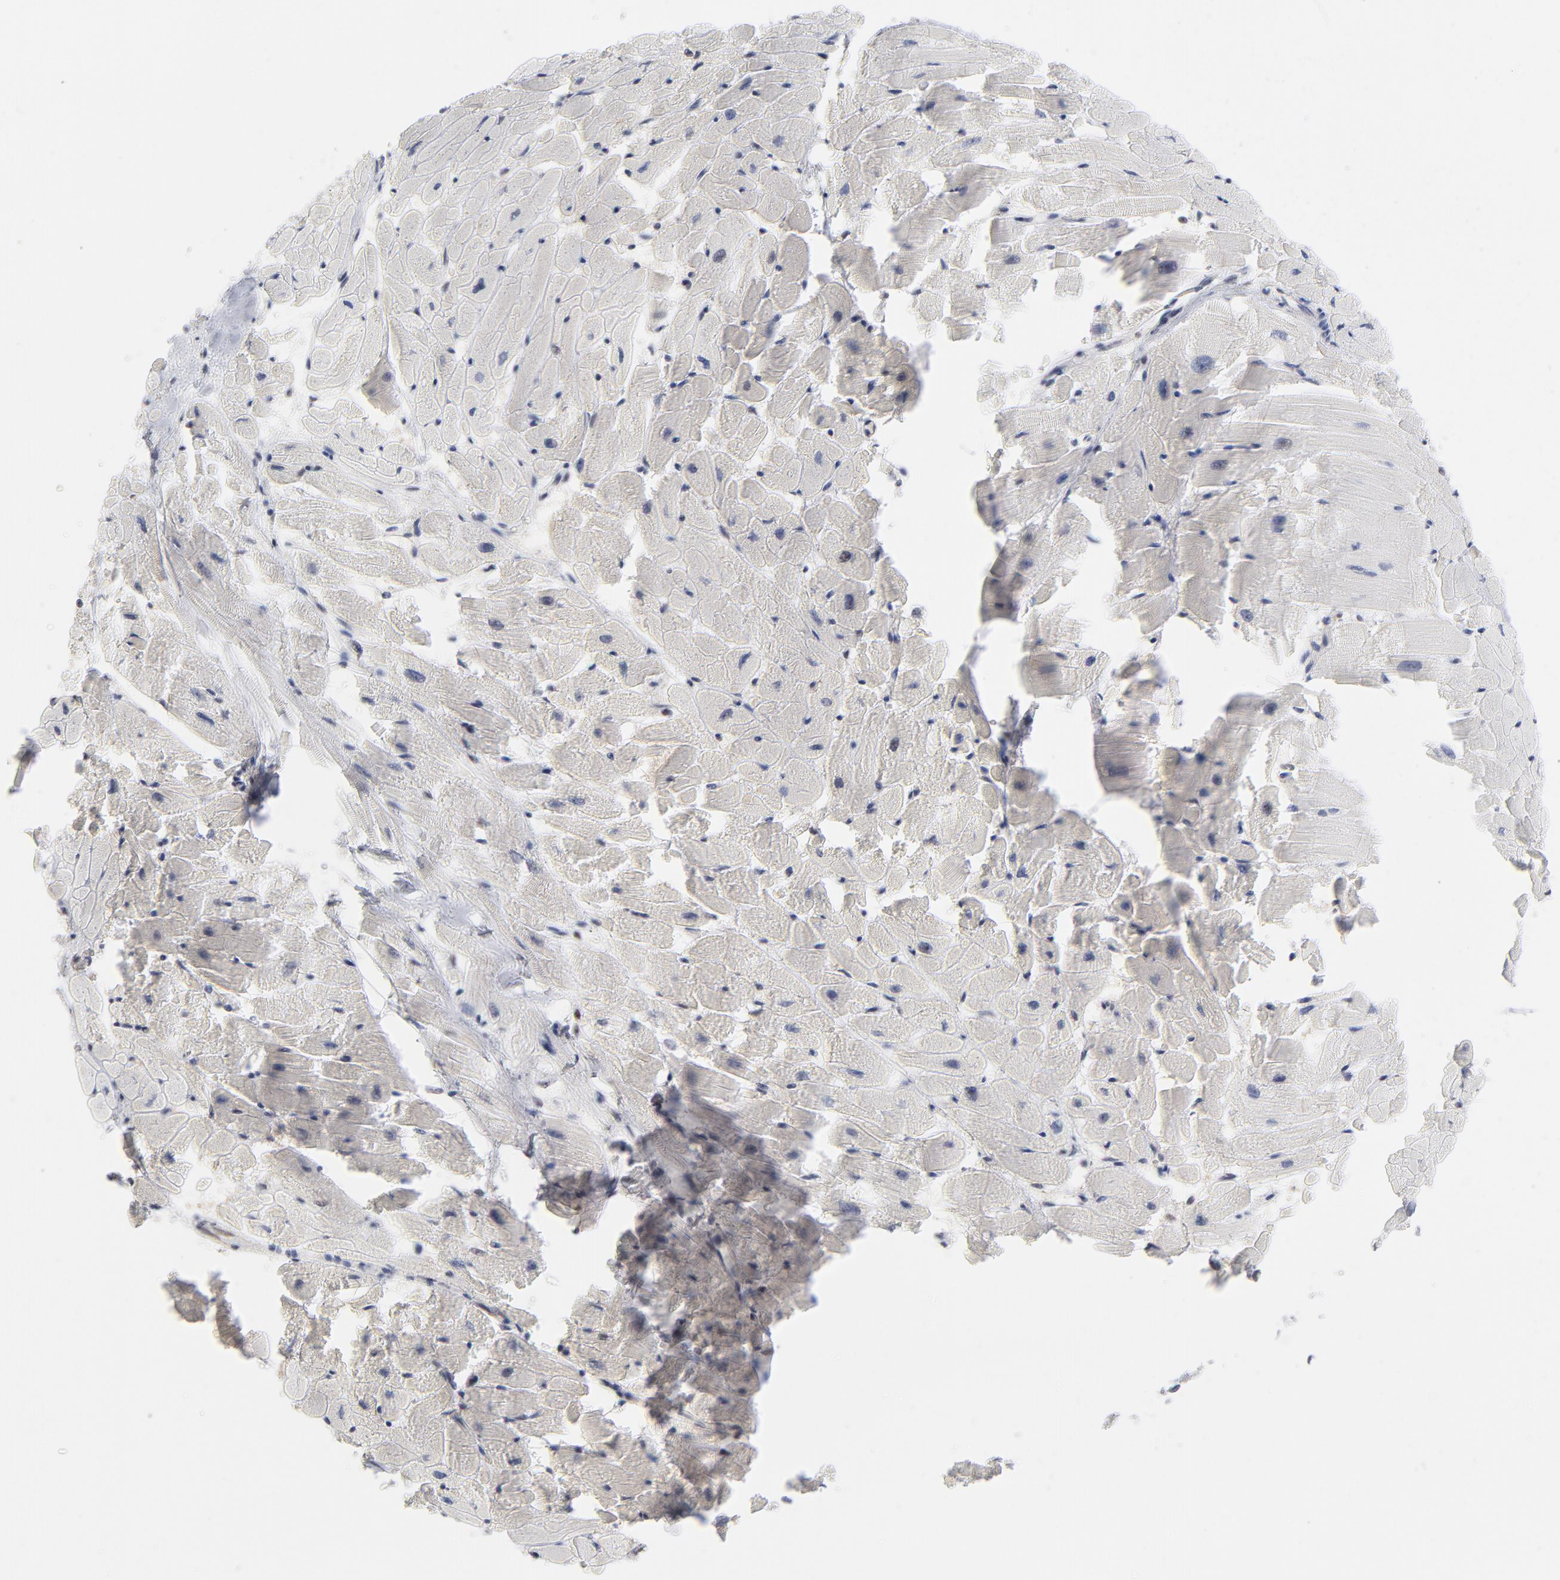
{"staining": {"intensity": "negative", "quantity": "none", "location": "none"}, "tissue": "heart muscle", "cell_type": "Cardiomyocytes", "image_type": "normal", "snomed": [{"axis": "morphology", "description": "Normal tissue, NOS"}, {"axis": "topography", "description": "Heart"}], "caption": "IHC photomicrograph of normal human heart muscle stained for a protein (brown), which displays no staining in cardiomyocytes.", "gene": "MAX", "patient": {"sex": "female", "age": 19}}